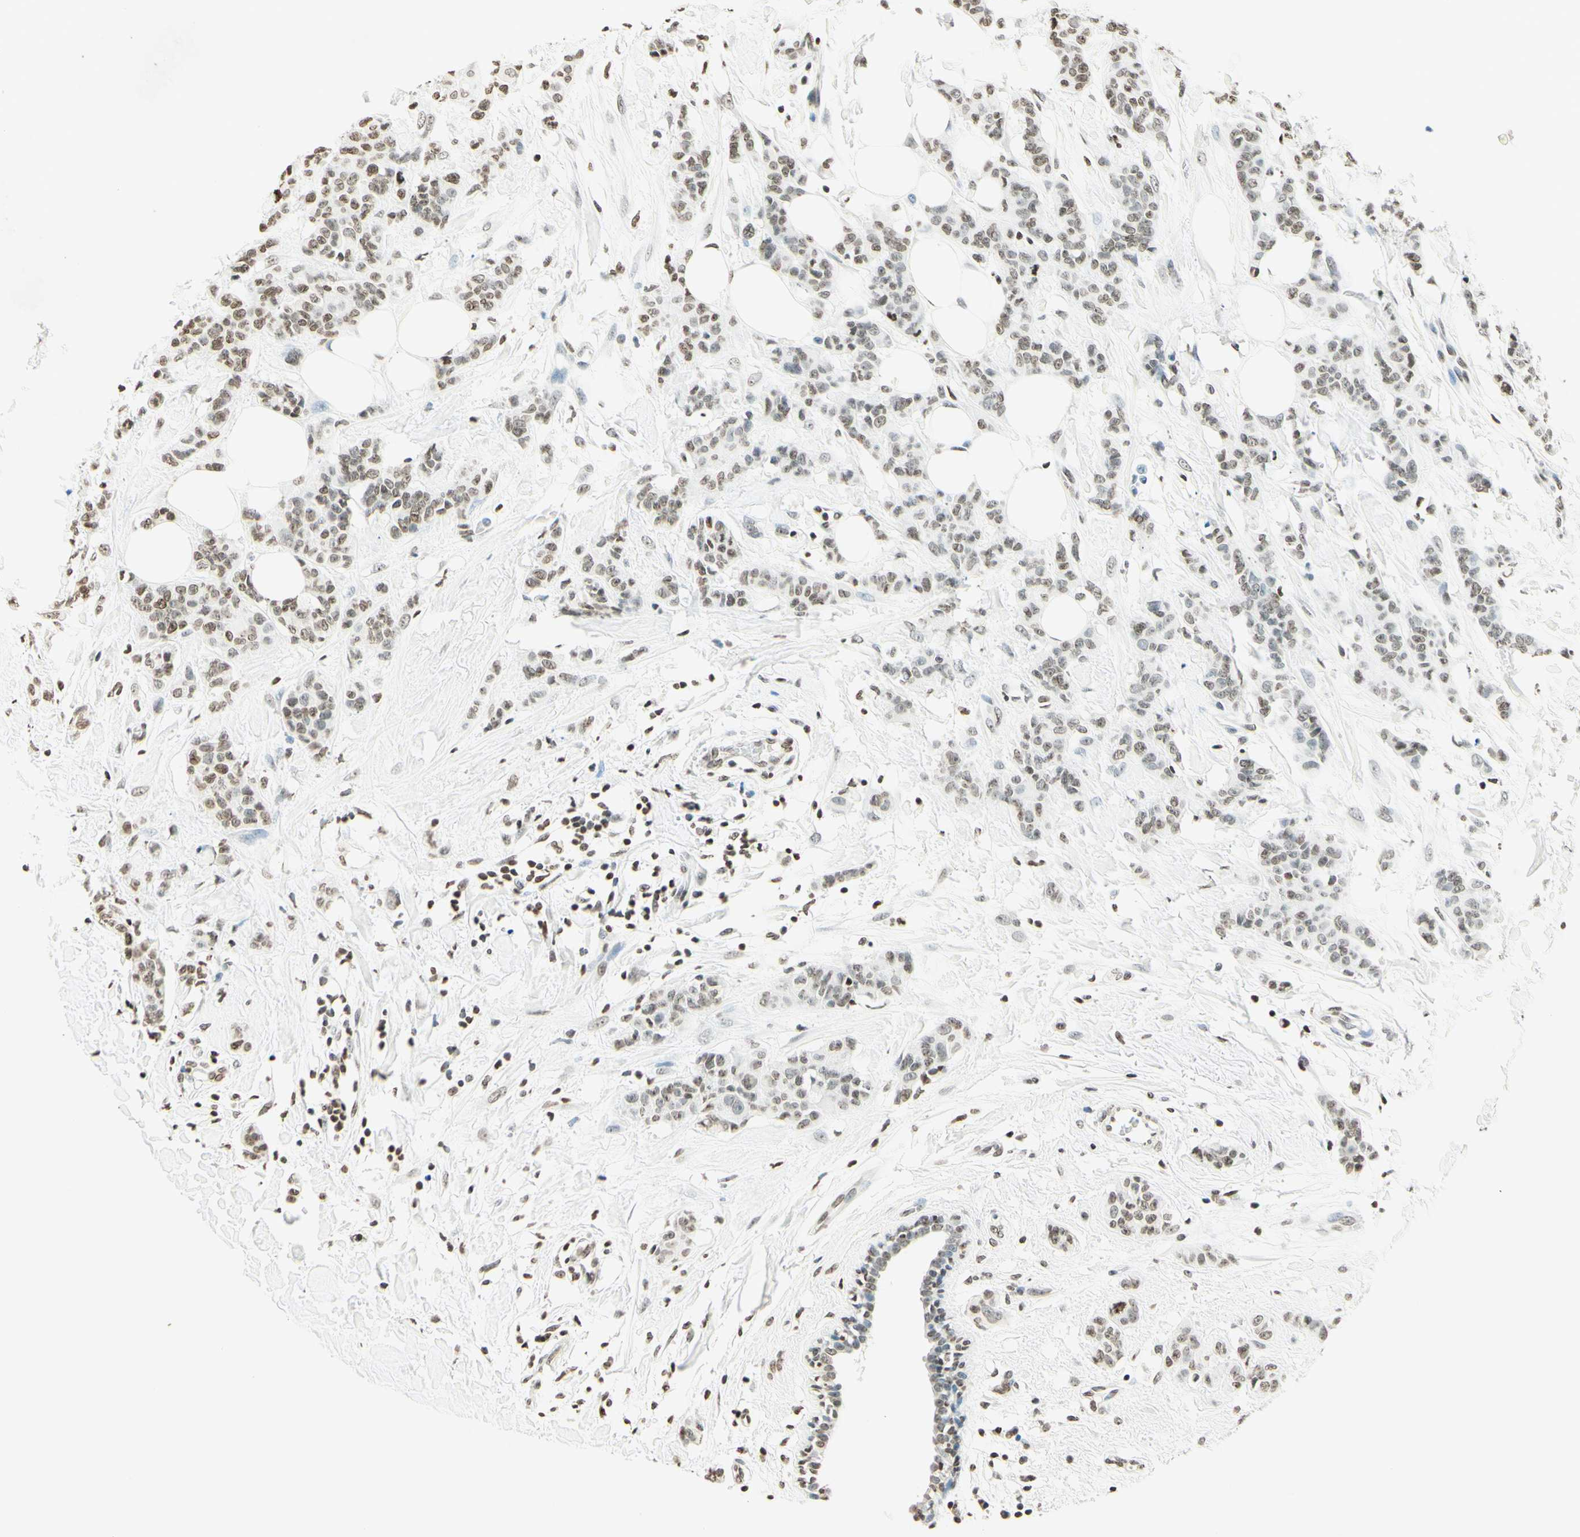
{"staining": {"intensity": "weak", "quantity": "25%-75%", "location": "nuclear"}, "tissue": "breast cancer", "cell_type": "Tumor cells", "image_type": "cancer", "snomed": [{"axis": "morphology", "description": "Normal tissue, NOS"}, {"axis": "morphology", "description": "Duct carcinoma"}, {"axis": "topography", "description": "Breast"}], "caption": "DAB immunohistochemical staining of human breast cancer (intraductal carcinoma) reveals weak nuclear protein expression in approximately 25%-75% of tumor cells. (brown staining indicates protein expression, while blue staining denotes nuclei).", "gene": "MSH2", "patient": {"sex": "female", "age": 40}}